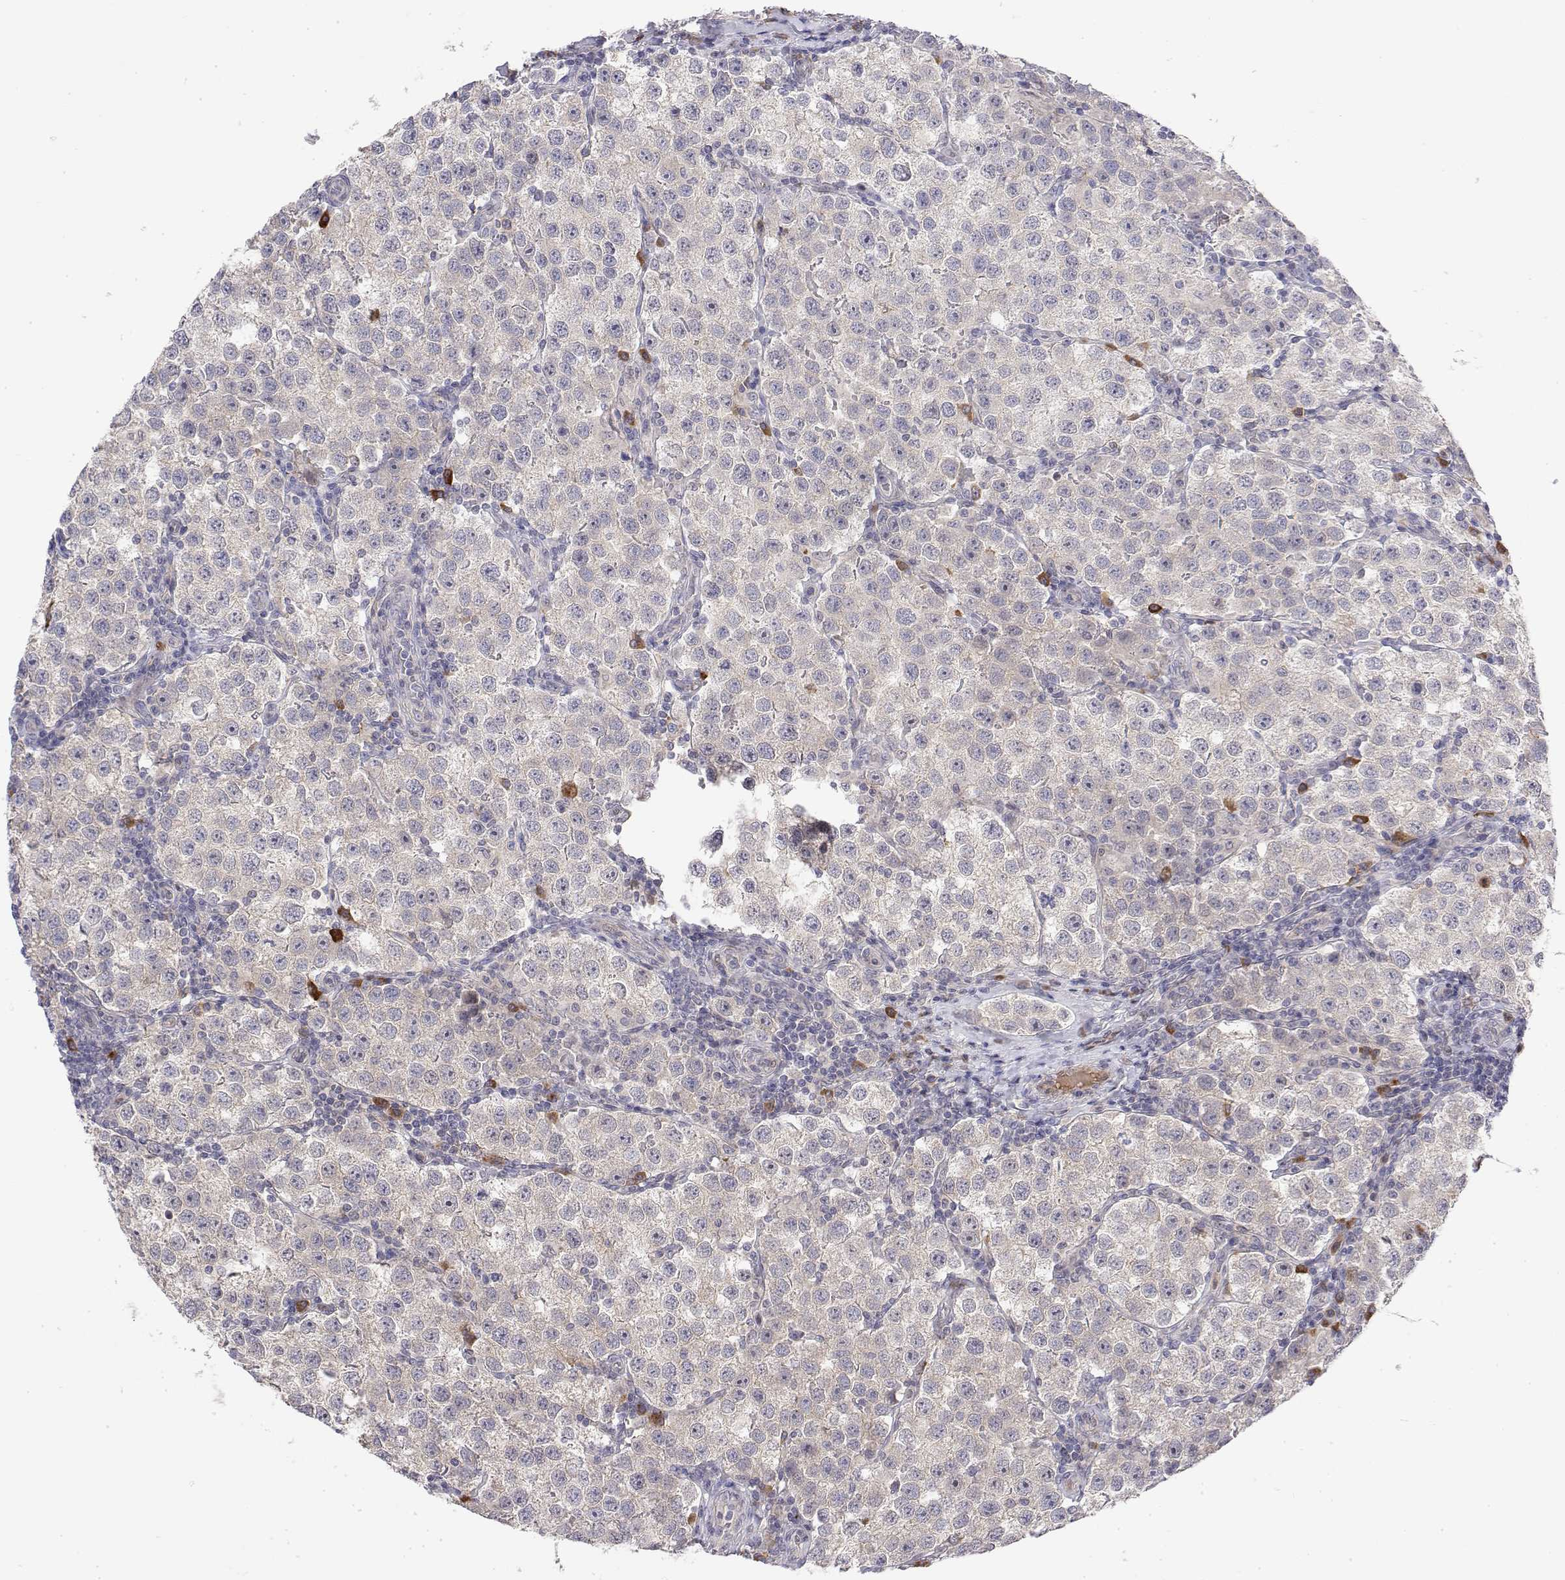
{"staining": {"intensity": "negative", "quantity": "none", "location": "none"}, "tissue": "testis cancer", "cell_type": "Tumor cells", "image_type": "cancer", "snomed": [{"axis": "morphology", "description": "Seminoma, NOS"}, {"axis": "topography", "description": "Testis"}], "caption": "Immunohistochemical staining of human testis cancer (seminoma) exhibits no significant staining in tumor cells.", "gene": "IGFBP4", "patient": {"sex": "male", "age": 37}}